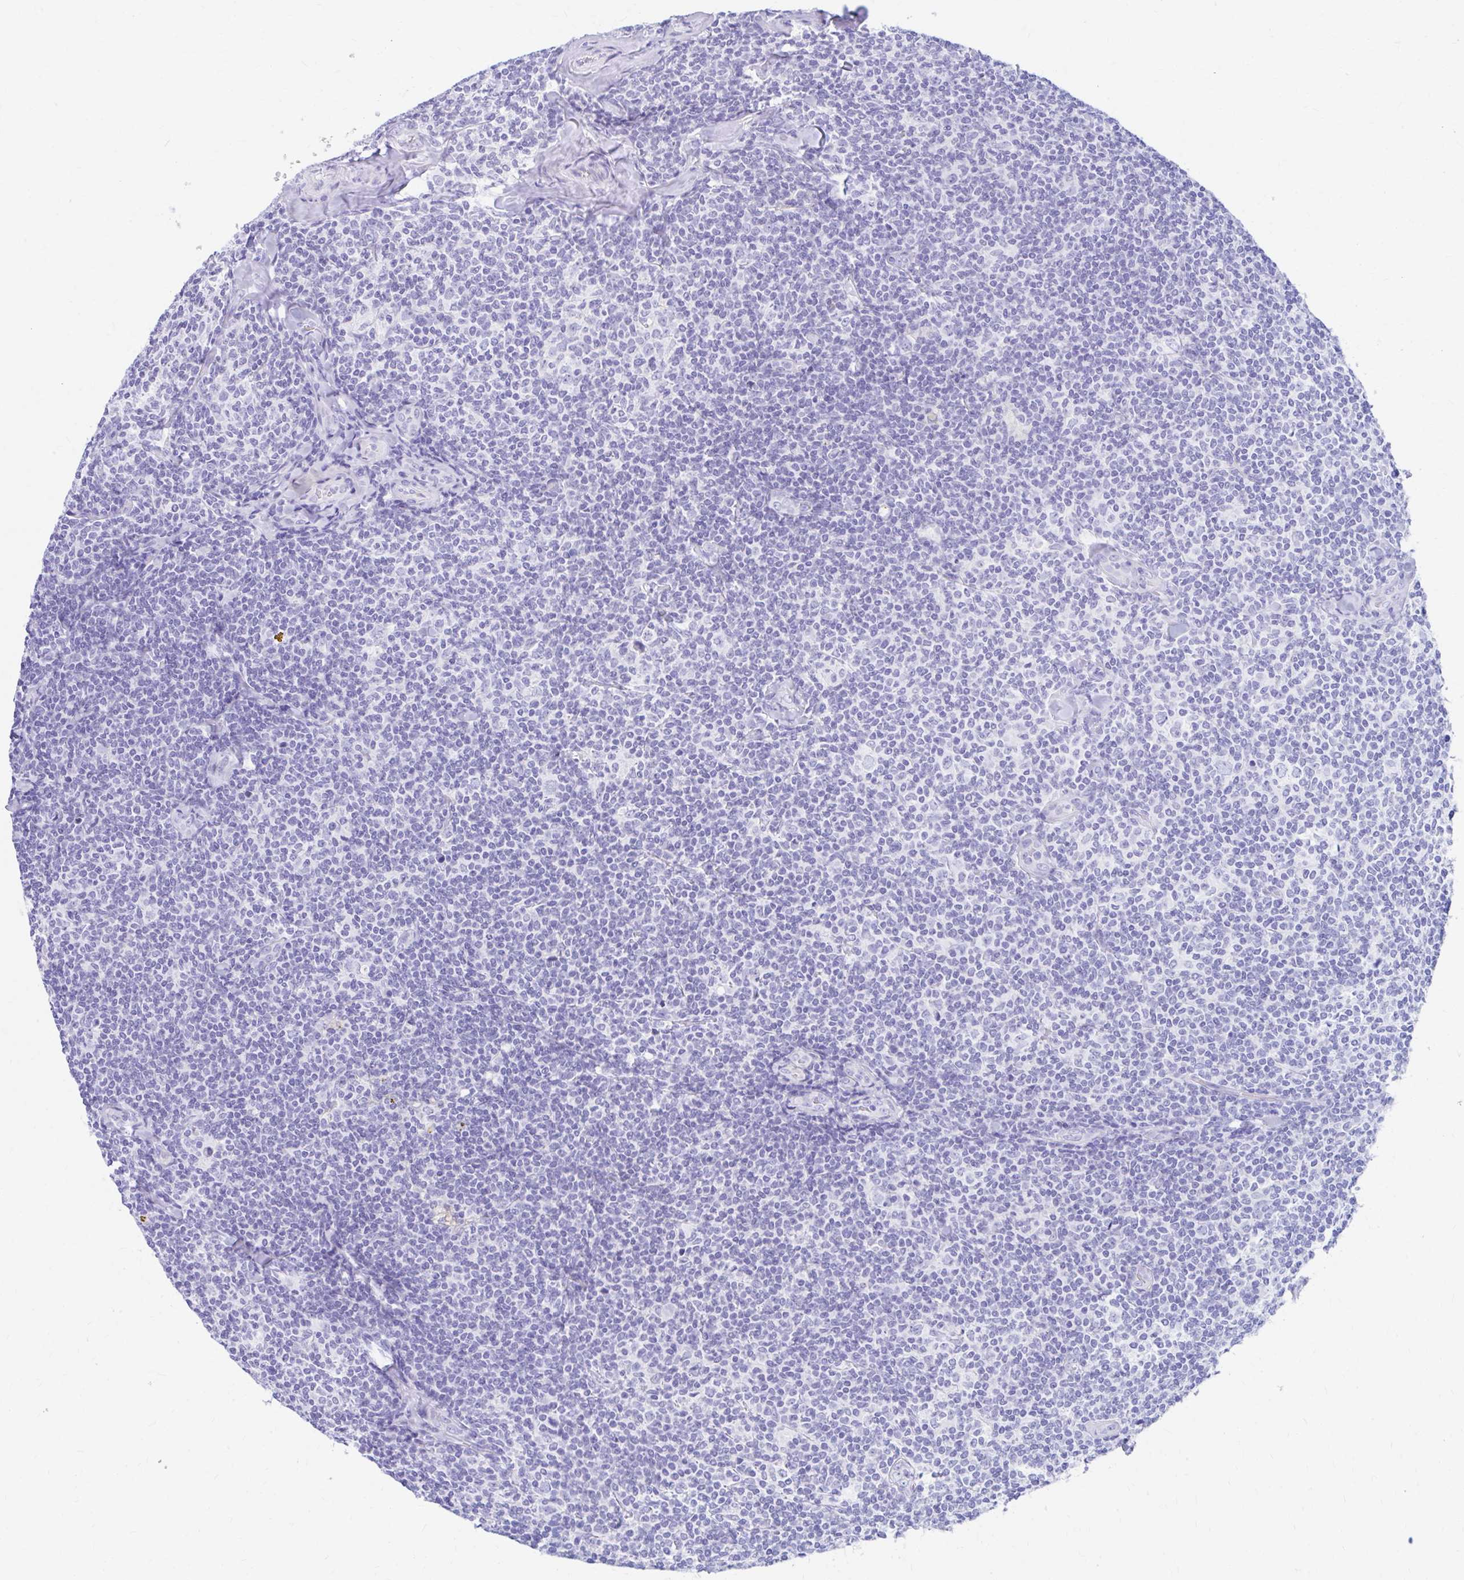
{"staining": {"intensity": "negative", "quantity": "none", "location": "none"}, "tissue": "lymphoma", "cell_type": "Tumor cells", "image_type": "cancer", "snomed": [{"axis": "morphology", "description": "Malignant lymphoma, non-Hodgkin's type, Low grade"}, {"axis": "topography", "description": "Lymph node"}], "caption": "There is no significant positivity in tumor cells of malignant lymphoma, non-Hodgkin's type (low-grade). (Stains: DAB immunohistochemistry (IHC) with hematoxylin counter stain, Microscopy: brightfield microscopy at high magnification).", "gene": "NSG2", "patient": {"sex": "female", "age": 56}}